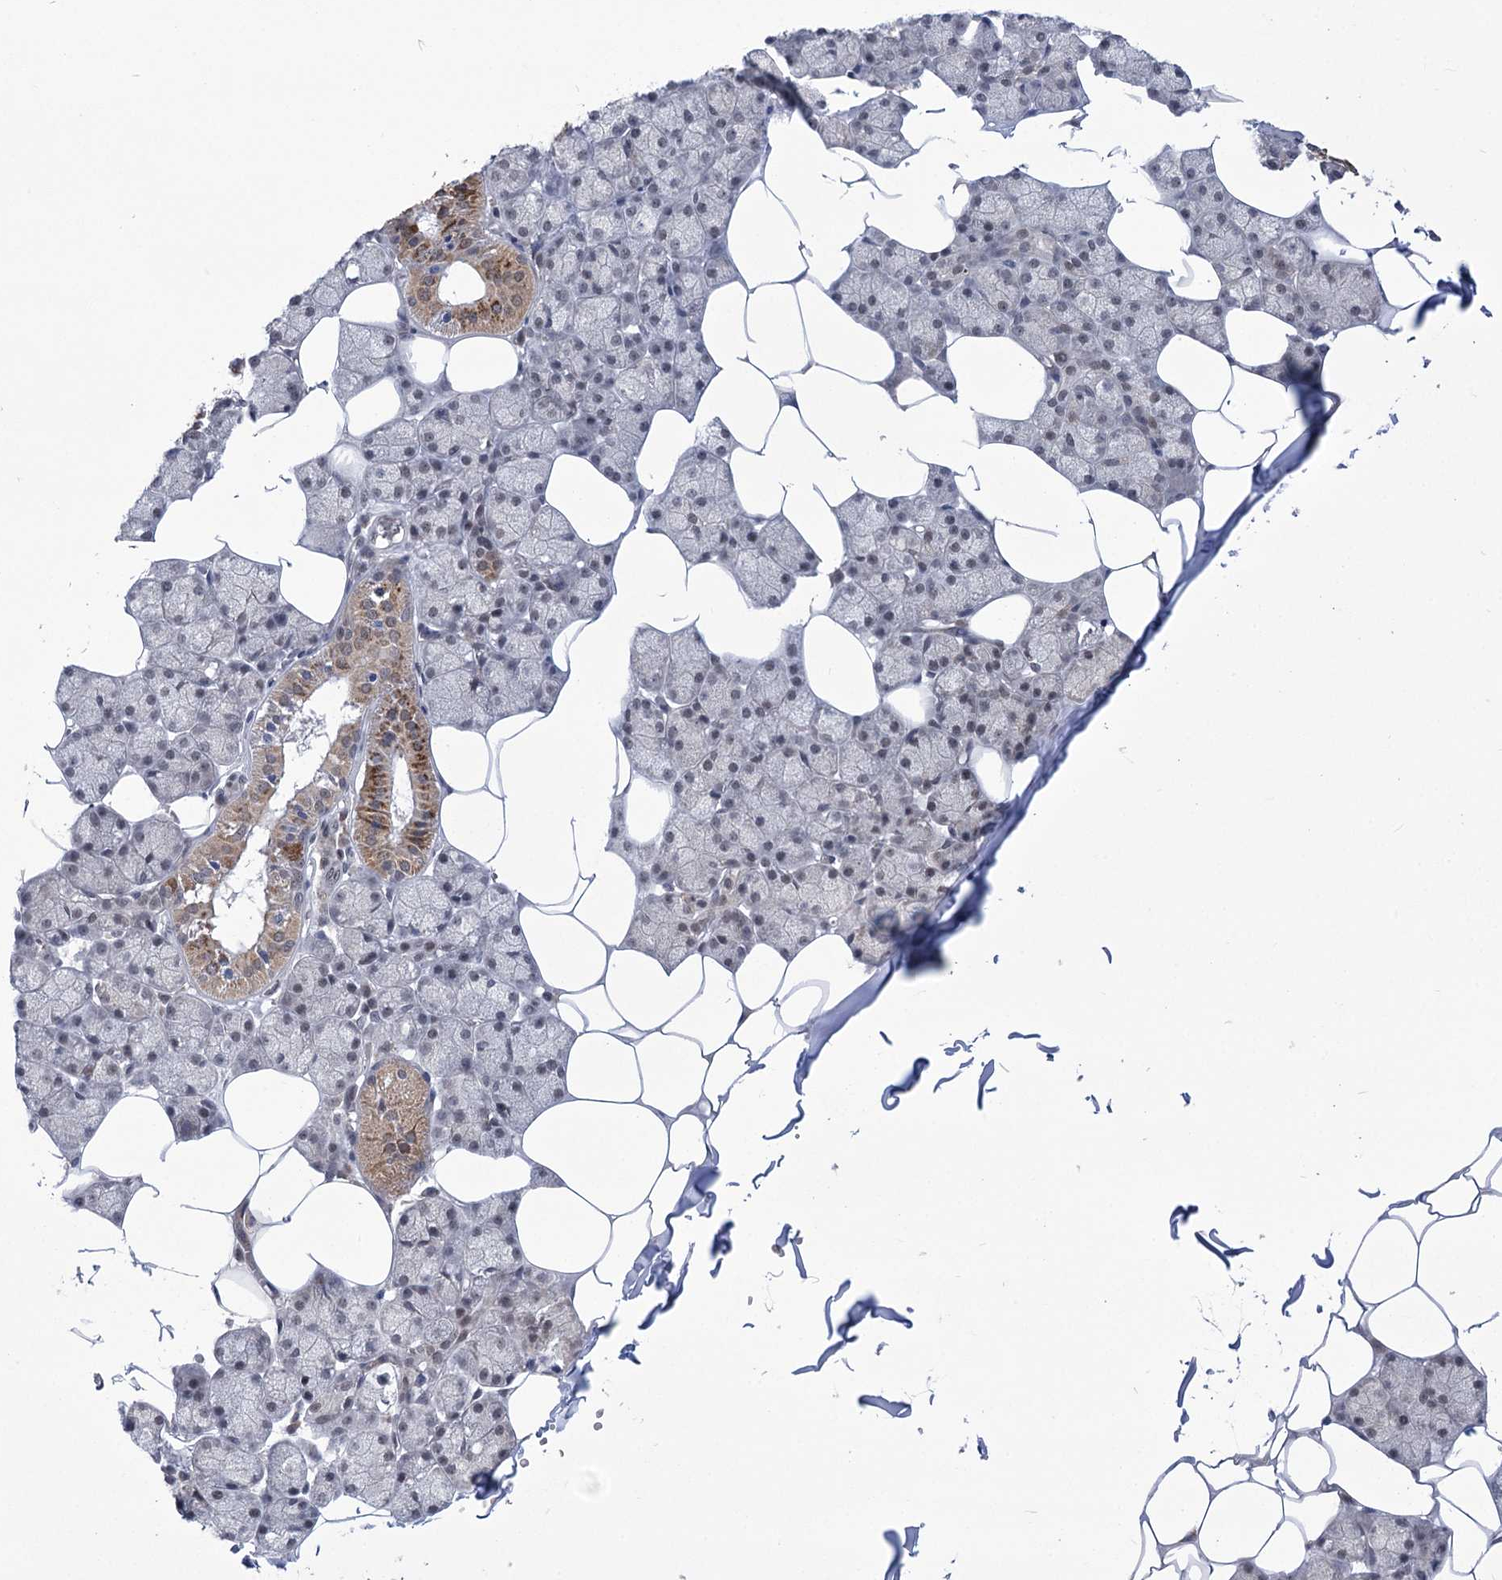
{"staining": {"intensity": "moderate", "quantity": "<25%", "location": "cytoplasmic/membranous"}, "tissue": "salivary gland", "cell_type": "Glandular cells", "image_type": "normal", "snomed": [{"axis": "morphology", "description": "Normal tissue, NOS"}, {"axis": "topography", "description": "Salivary gland"}], "caption": "An immunohistochemistry histopathology image of normal tissue is shown. Protein staining in brown shows moderate cytoplasmic/membranous positivity in salivary gland within glandular cells.", "gene": "ZMAT2", "patient": {"sex": "male", "age": 62}}